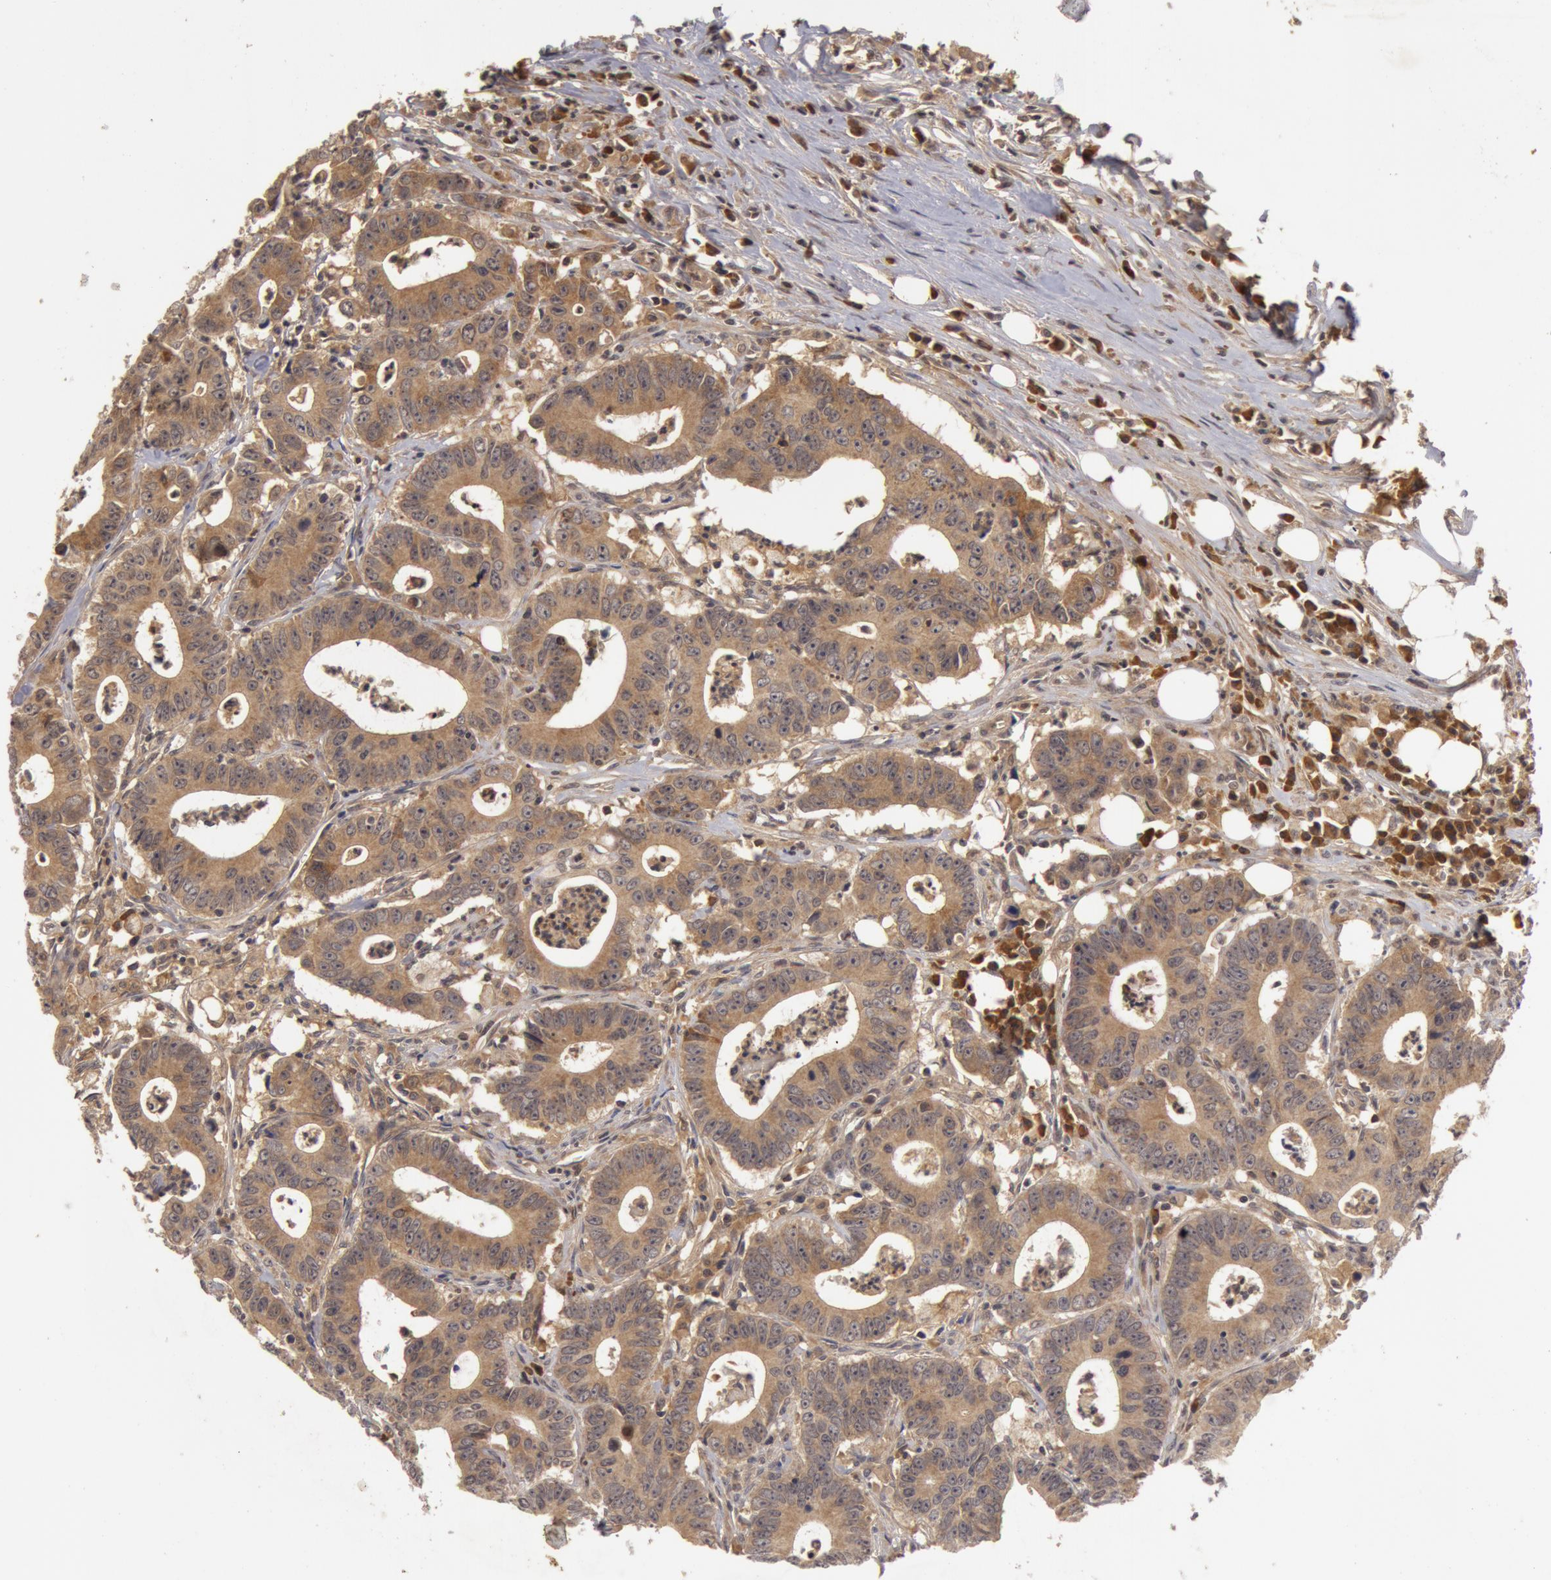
{"staining": {"intensity": "moderate", "quantity": ">75%", "location": "cytoplasmic/membranous"}, "tissue": "colorectal cancer", "cell_type": "Tumor cells", "image_type": "cancer", "snomed": [{"axis": "morphology", "description": "Adenocarcinoma, NOS"}, {"axis": "topography", "description": "Colon"}], "caption": "Colorectal cancer (adenocarcinoma) stained for a protein (brown) demonstrates moderate cytoplasmic/membranous positive positivity in approximately >75% of tumor cells.", "gene": "BCHE", "patient": {"sex": "male", "age": 55}}